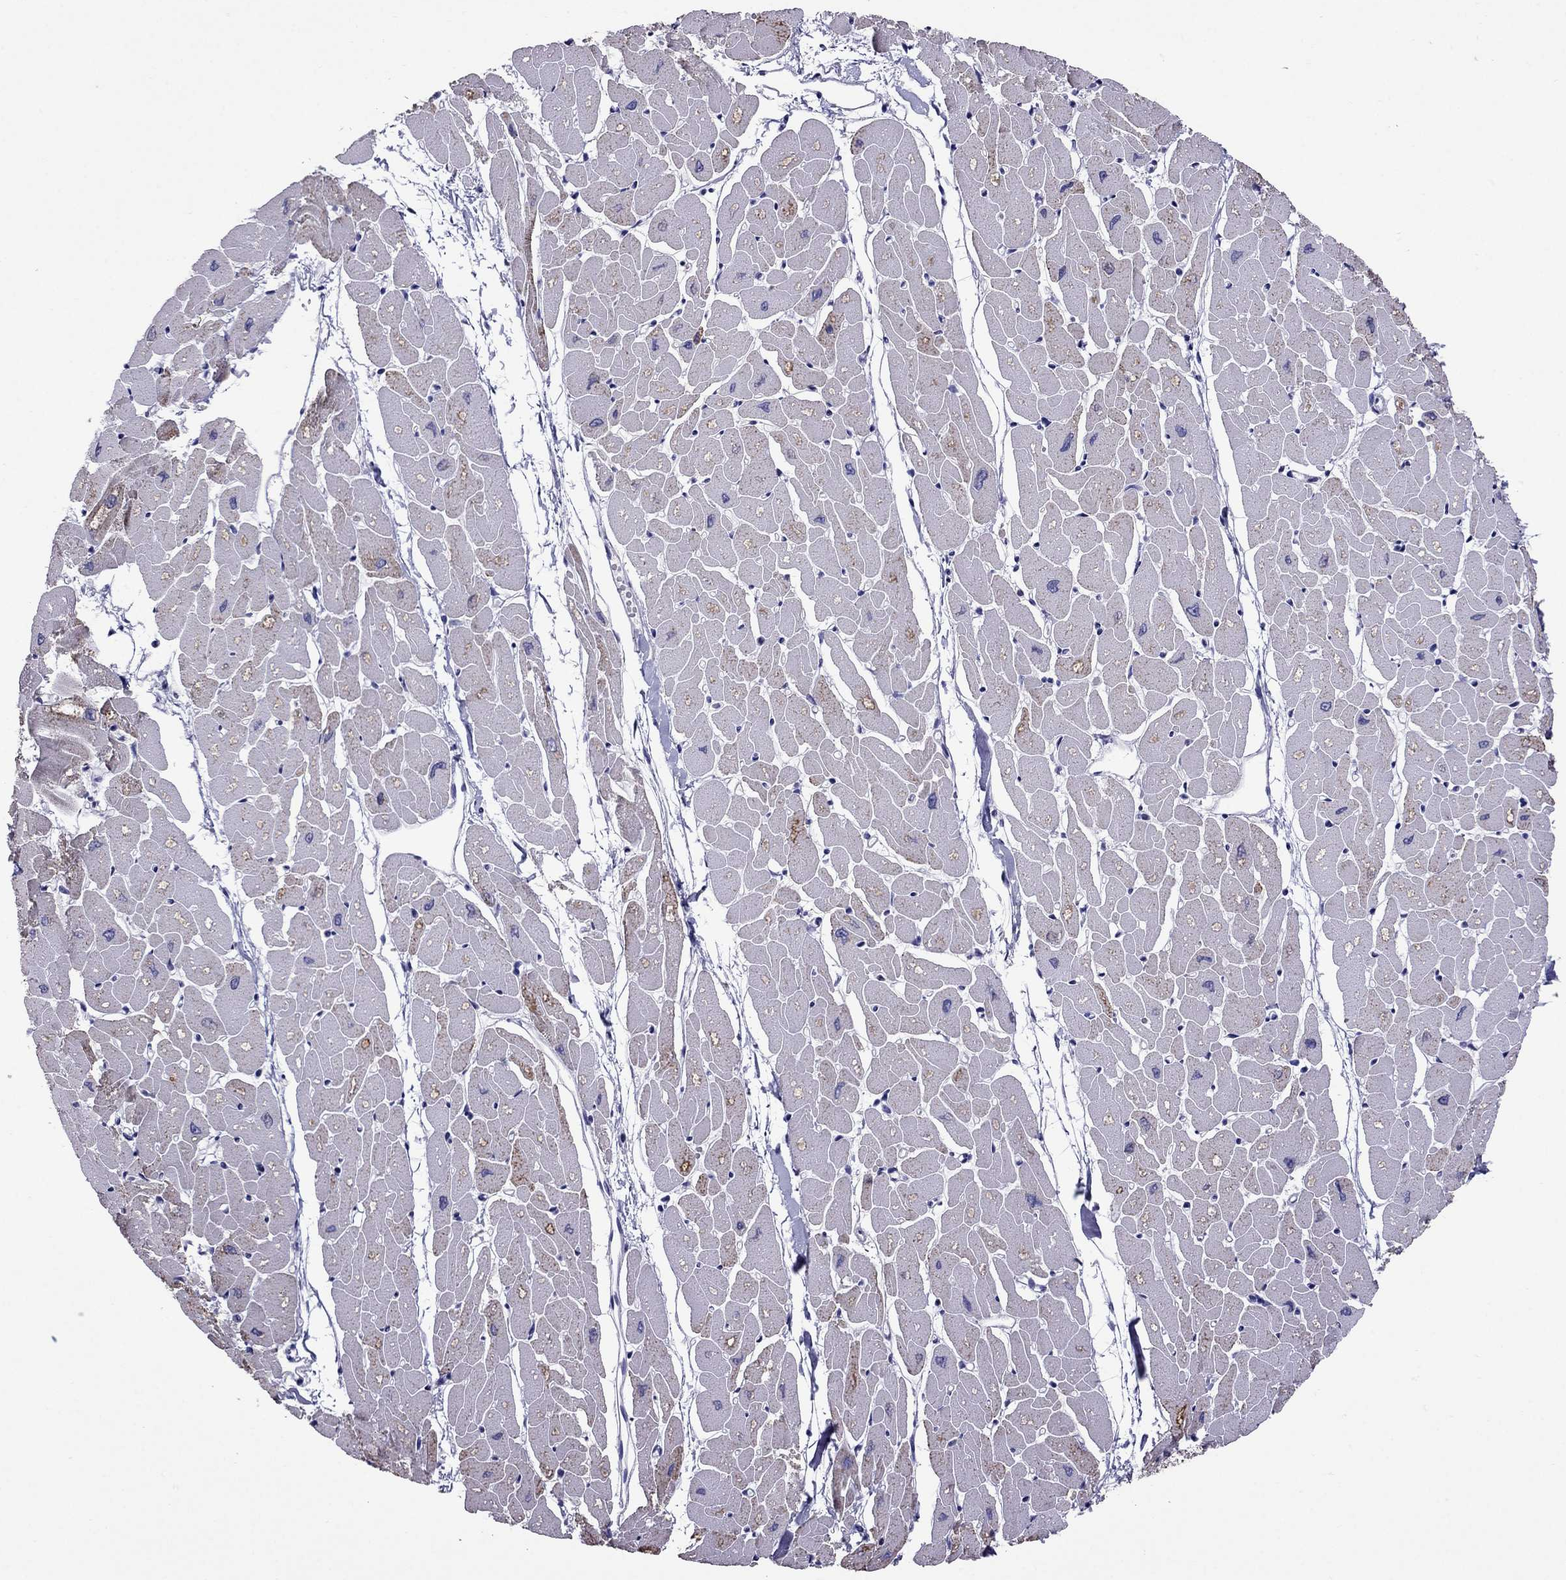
{"staining": {"intensity": "moderate", "quantity": "25%-75%", "location": "cytoplasmic/membranous"}, "tissue": "heart muscle", "cell_type": "Cardiomyocytes", "image_type": "normal", "snomed": [{"axis": "morphology", "description": "Normal tissue, NOS"}, {"axis": "topography", "description": "Heart"}], "caption": "Approximately 25%-75% of cardiomyocytes in normal heart muscle reveal moderate cytoplasmic/membranous protein staining as visualized by brown immunohistochemical staining.", "gene": "OXCT2", "patient": {"sex": "male", "age": 57}}